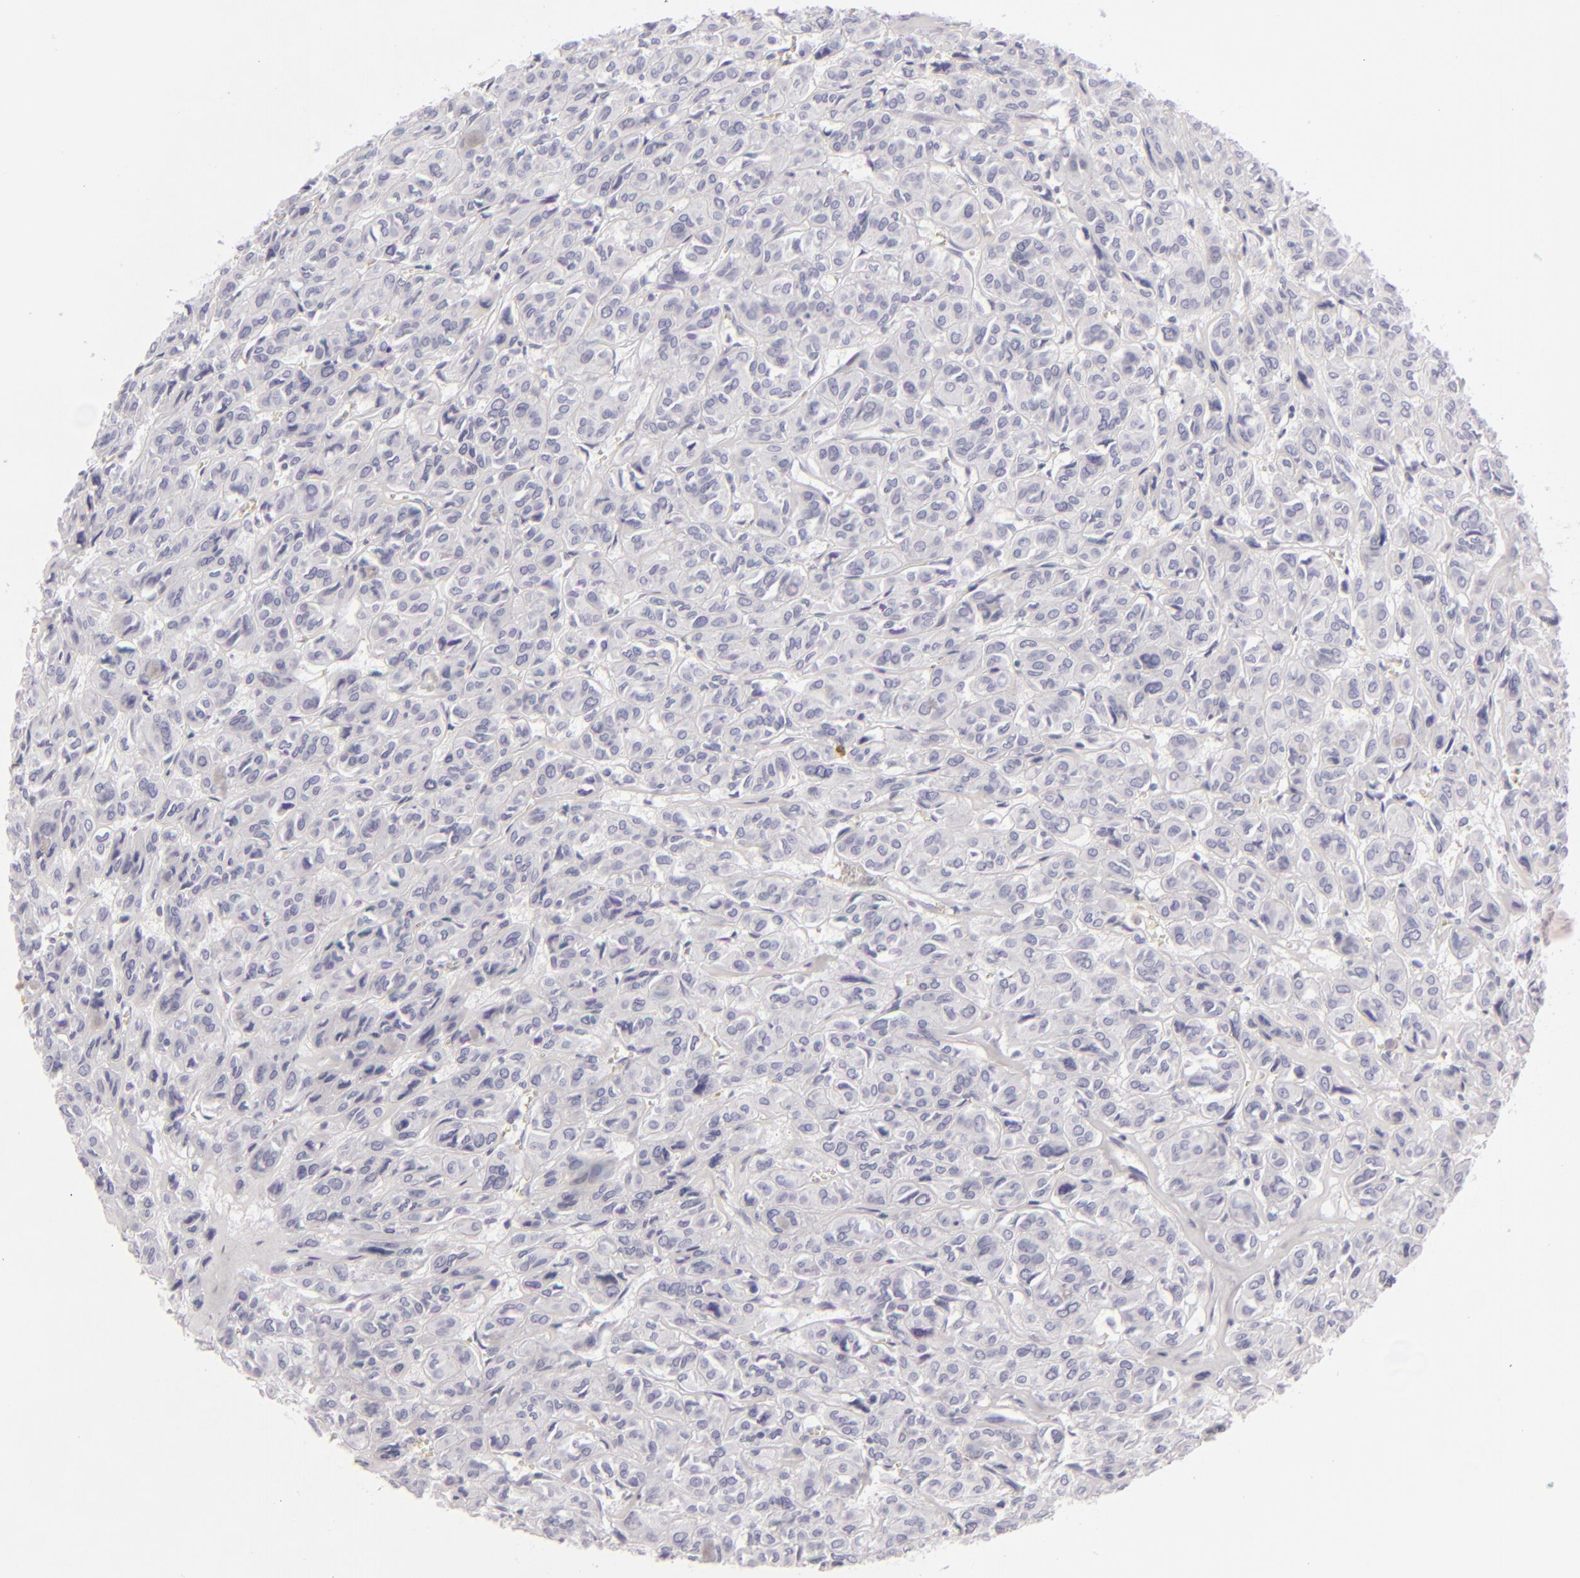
{"staining": {"intensity": "negative", "quantity": "none", "location": "none"}, "tissue": "thyroid cancer", "cell_type": "Tumor cells", "image_type": "cancer", "snomed": [{"axis": "morphology", "description": "Follicular adenoma carcinoma, NOS"}, {"axis": "topography", "description": "Thyroid gland"}], "caption": "An IHC micrograph of thyroid cancer (follicular adenoma carcinoma) is shown. There is no staining in tumor cells of thyroid cancer (follicular adenoma carcinoma).", "gene": "CDX2", "patient": {"sex": "female", "age": 71}}